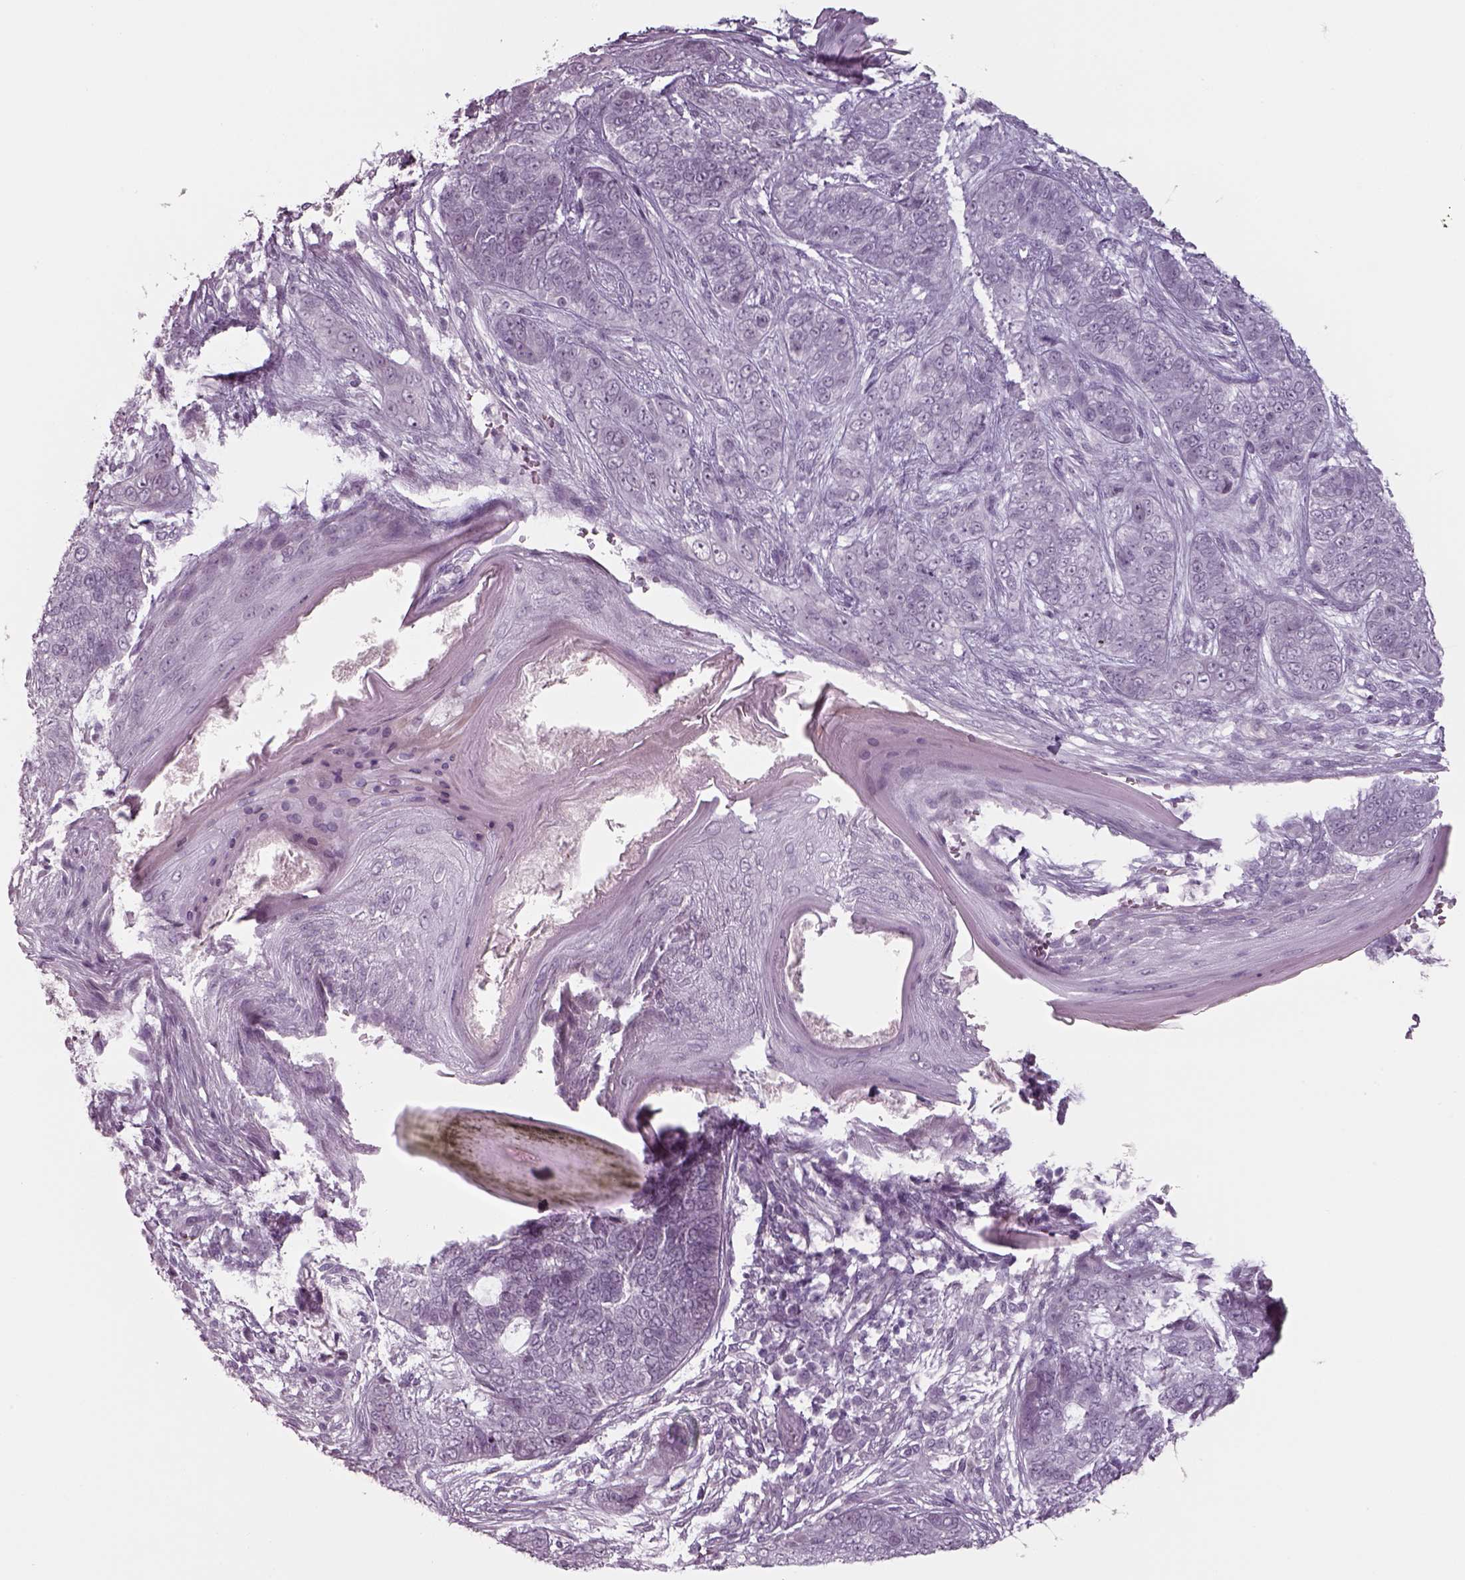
{"staining": {"intensity": "negative", "quantity": "none", "location": "none"}, "tissue": "skin cancer", "cell_type": "Tumor cells", "image_type": "cancer", "snomed": [{"axis": "morphology", "description": "Basal cell carcinoma"}, {"axis": "topography", "description": "Skin"}], "caption": "Immunohistochemical staining of human basal cell carcinoma (skin) demonstrates no significant staining in tumor cells. (Brightfield microscopy of DAB (3,3'-diaminobenzidine) IHC at high magnification).", "gene": "SEPTIN14", "patient": {"sex": "female", "age": 69}}